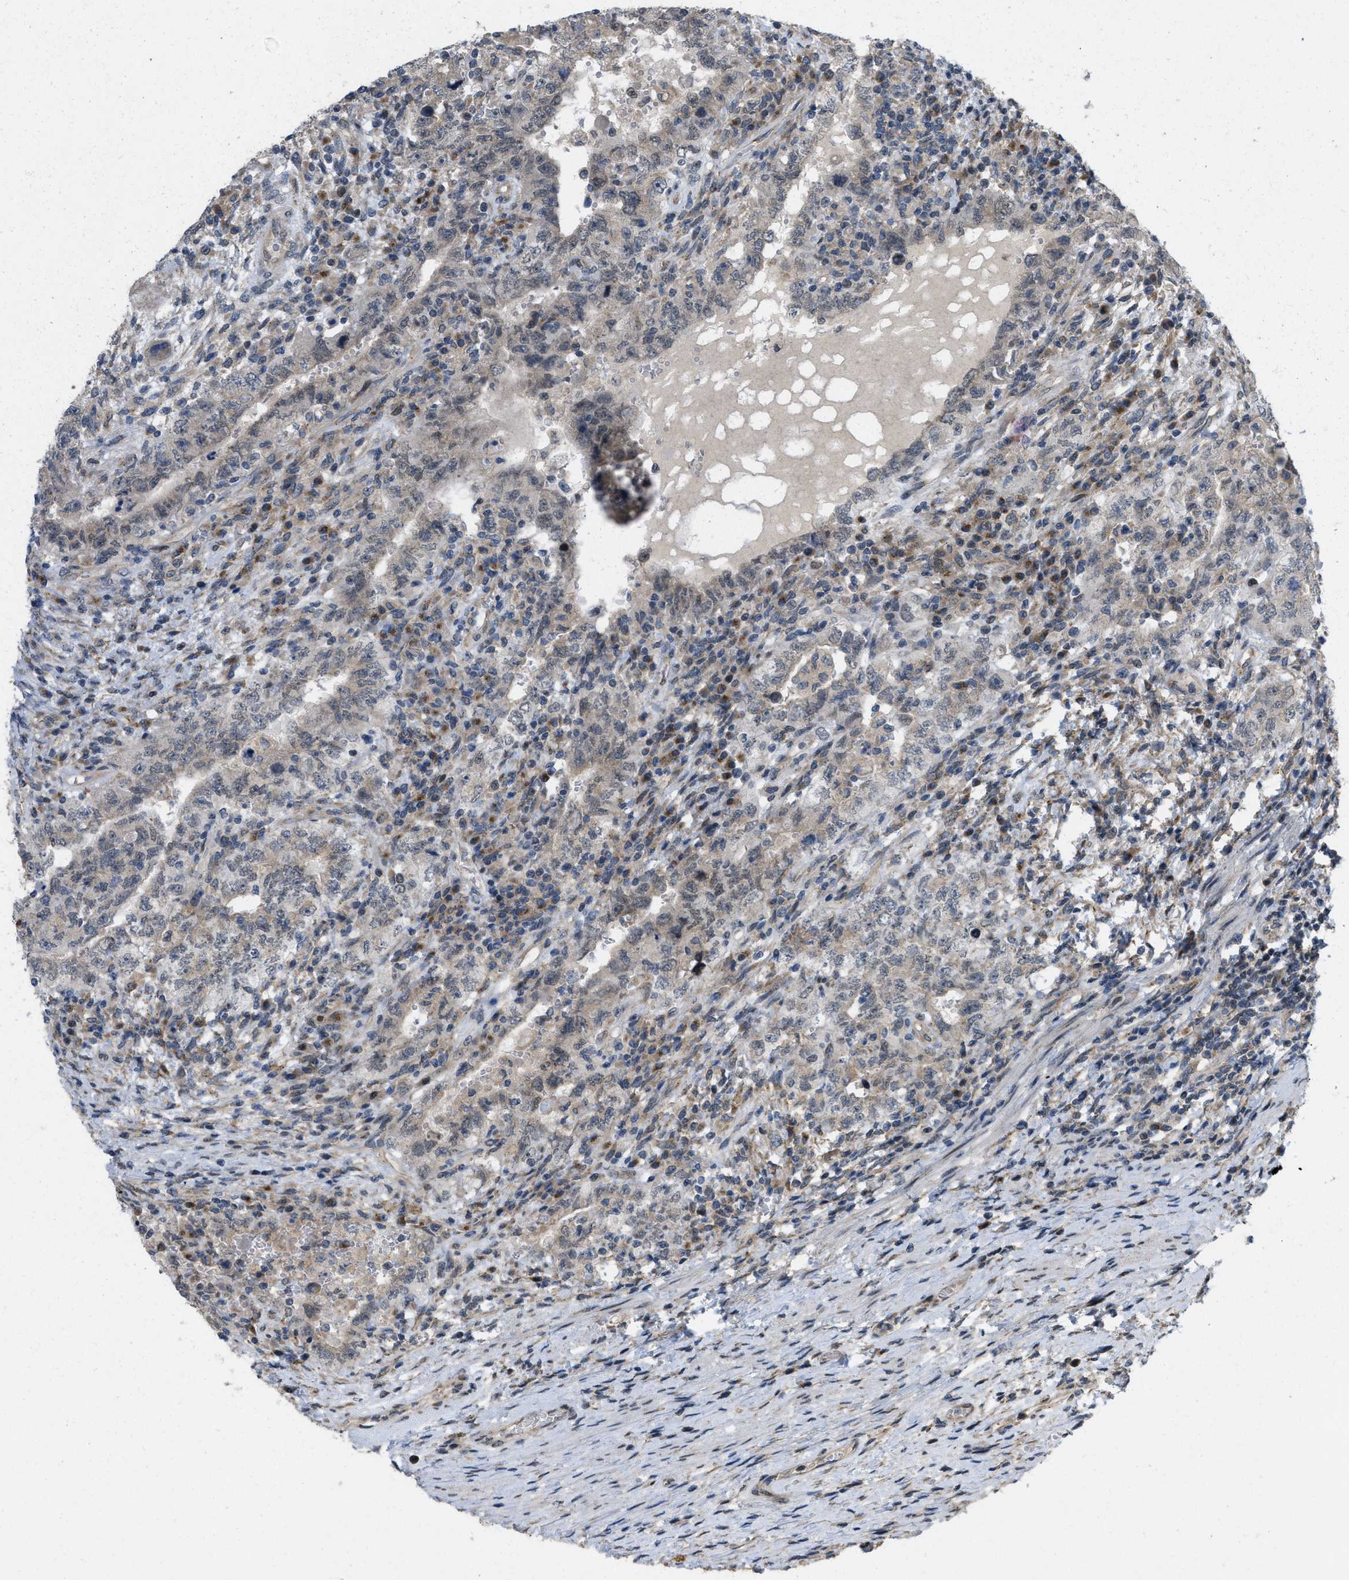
{"staining": {"intensity": "negative", "quantity": "none", "location": "none"}, "tissue": "testis cancer", "cell_type": "Tumor cells", "image_type": "cancer", "snomed": [{"axis": "morphology", "description": "Carcinoma, Embryonal, NOS"}, {"axis": "topography", "description": "Testis"}], "caption": "There is no significant staining in tumor cells of testis cancer.", "gene": "IFNLR1", "patient": {"sex": "male", "age": 26}}